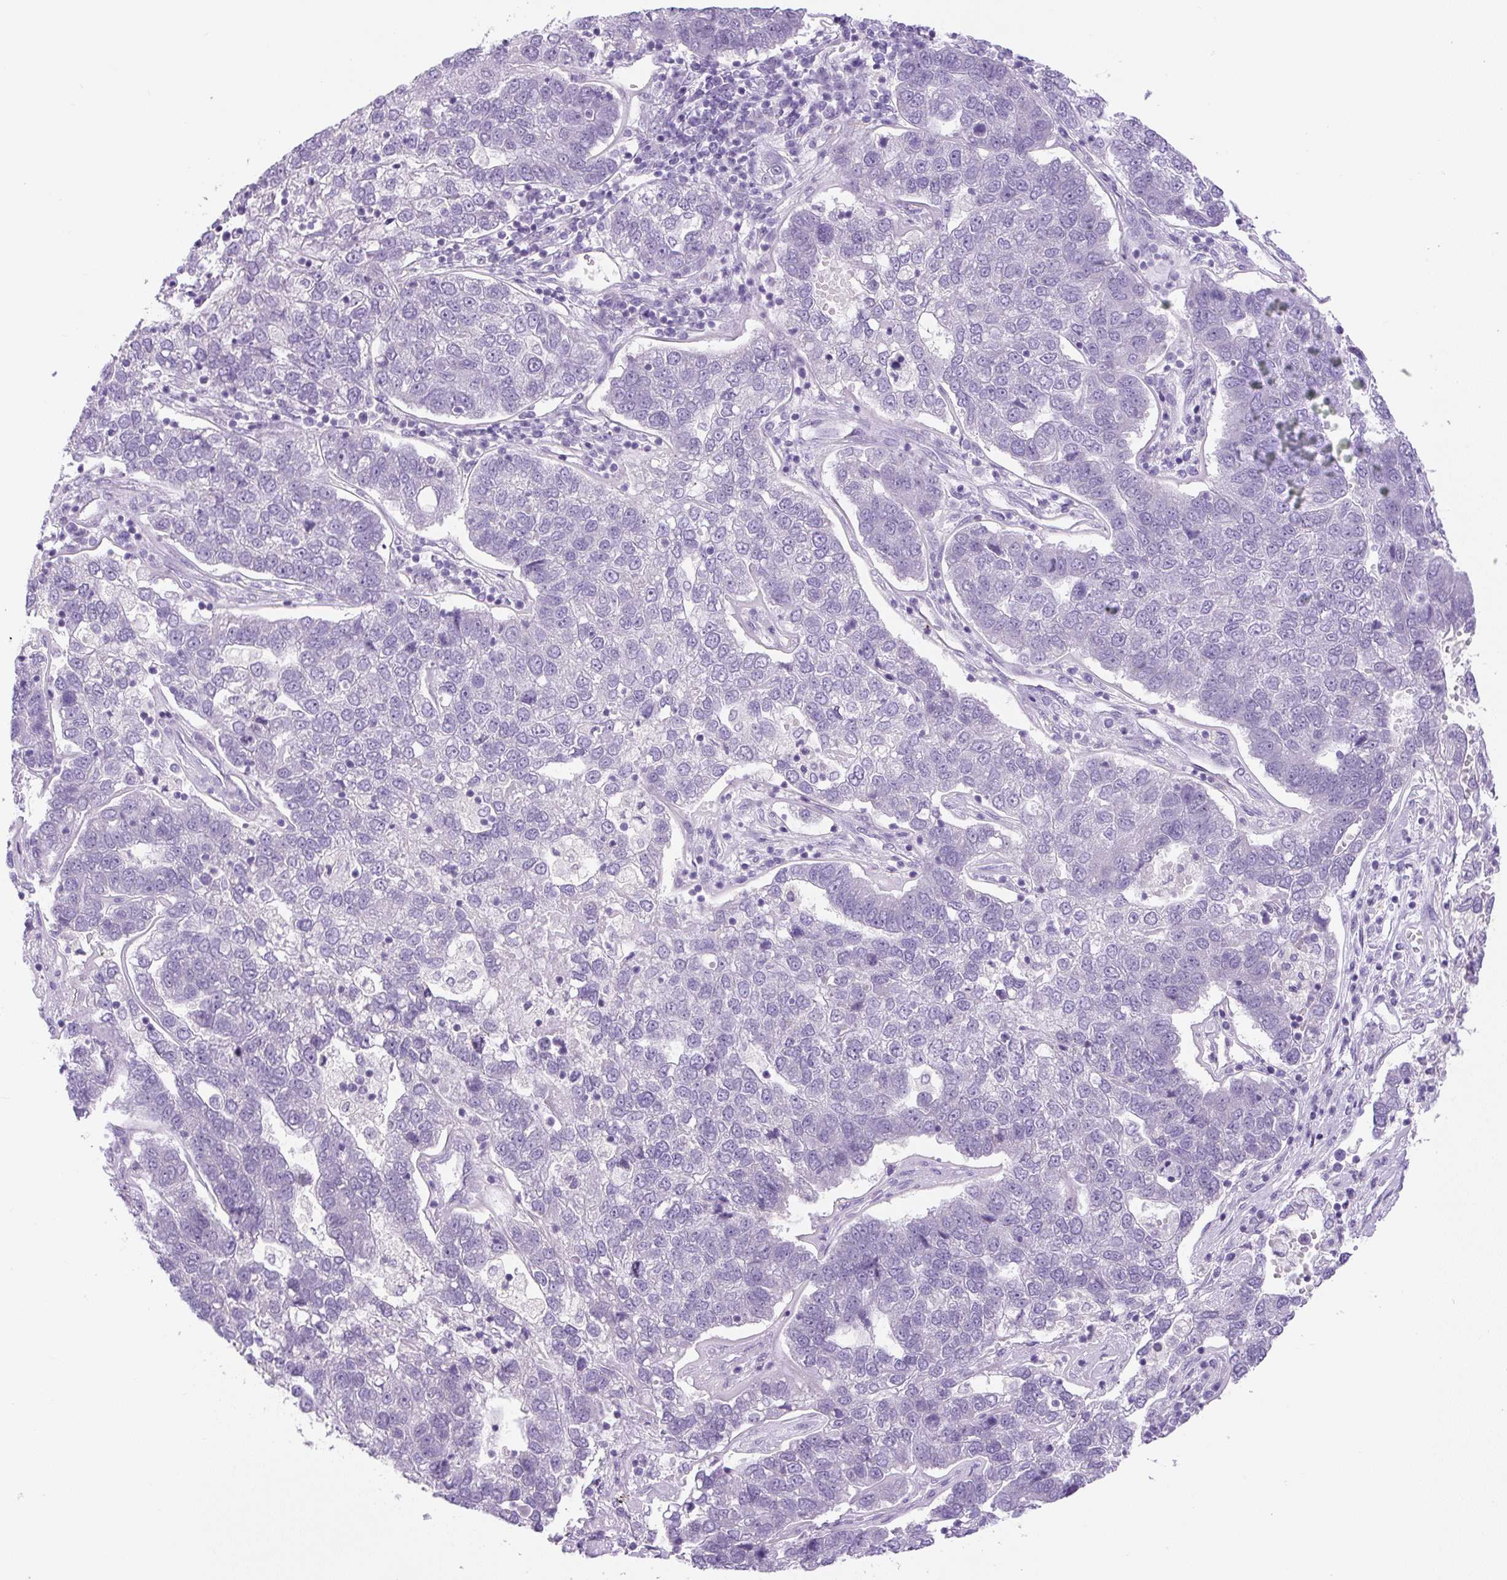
{"staining": {"intensity": "negative", "quantity": "none", "location": "none"}, "tissue": "pancreatic cancer", "cell_type": "Tumor cells", "image_type": "cancer", "snomed": [{"axis": "morphology", "description": "Adenocarcinoma, NOS"}, {"axis": "topography", "description": "Pancreas"}], "caption": "DAB immunohistochemical staining of adenocarcinoma (pancreatic) shows no significant staining in tumor cells.", "gene": "UBL3", "patient": {"sex": "female", "age": 61}}